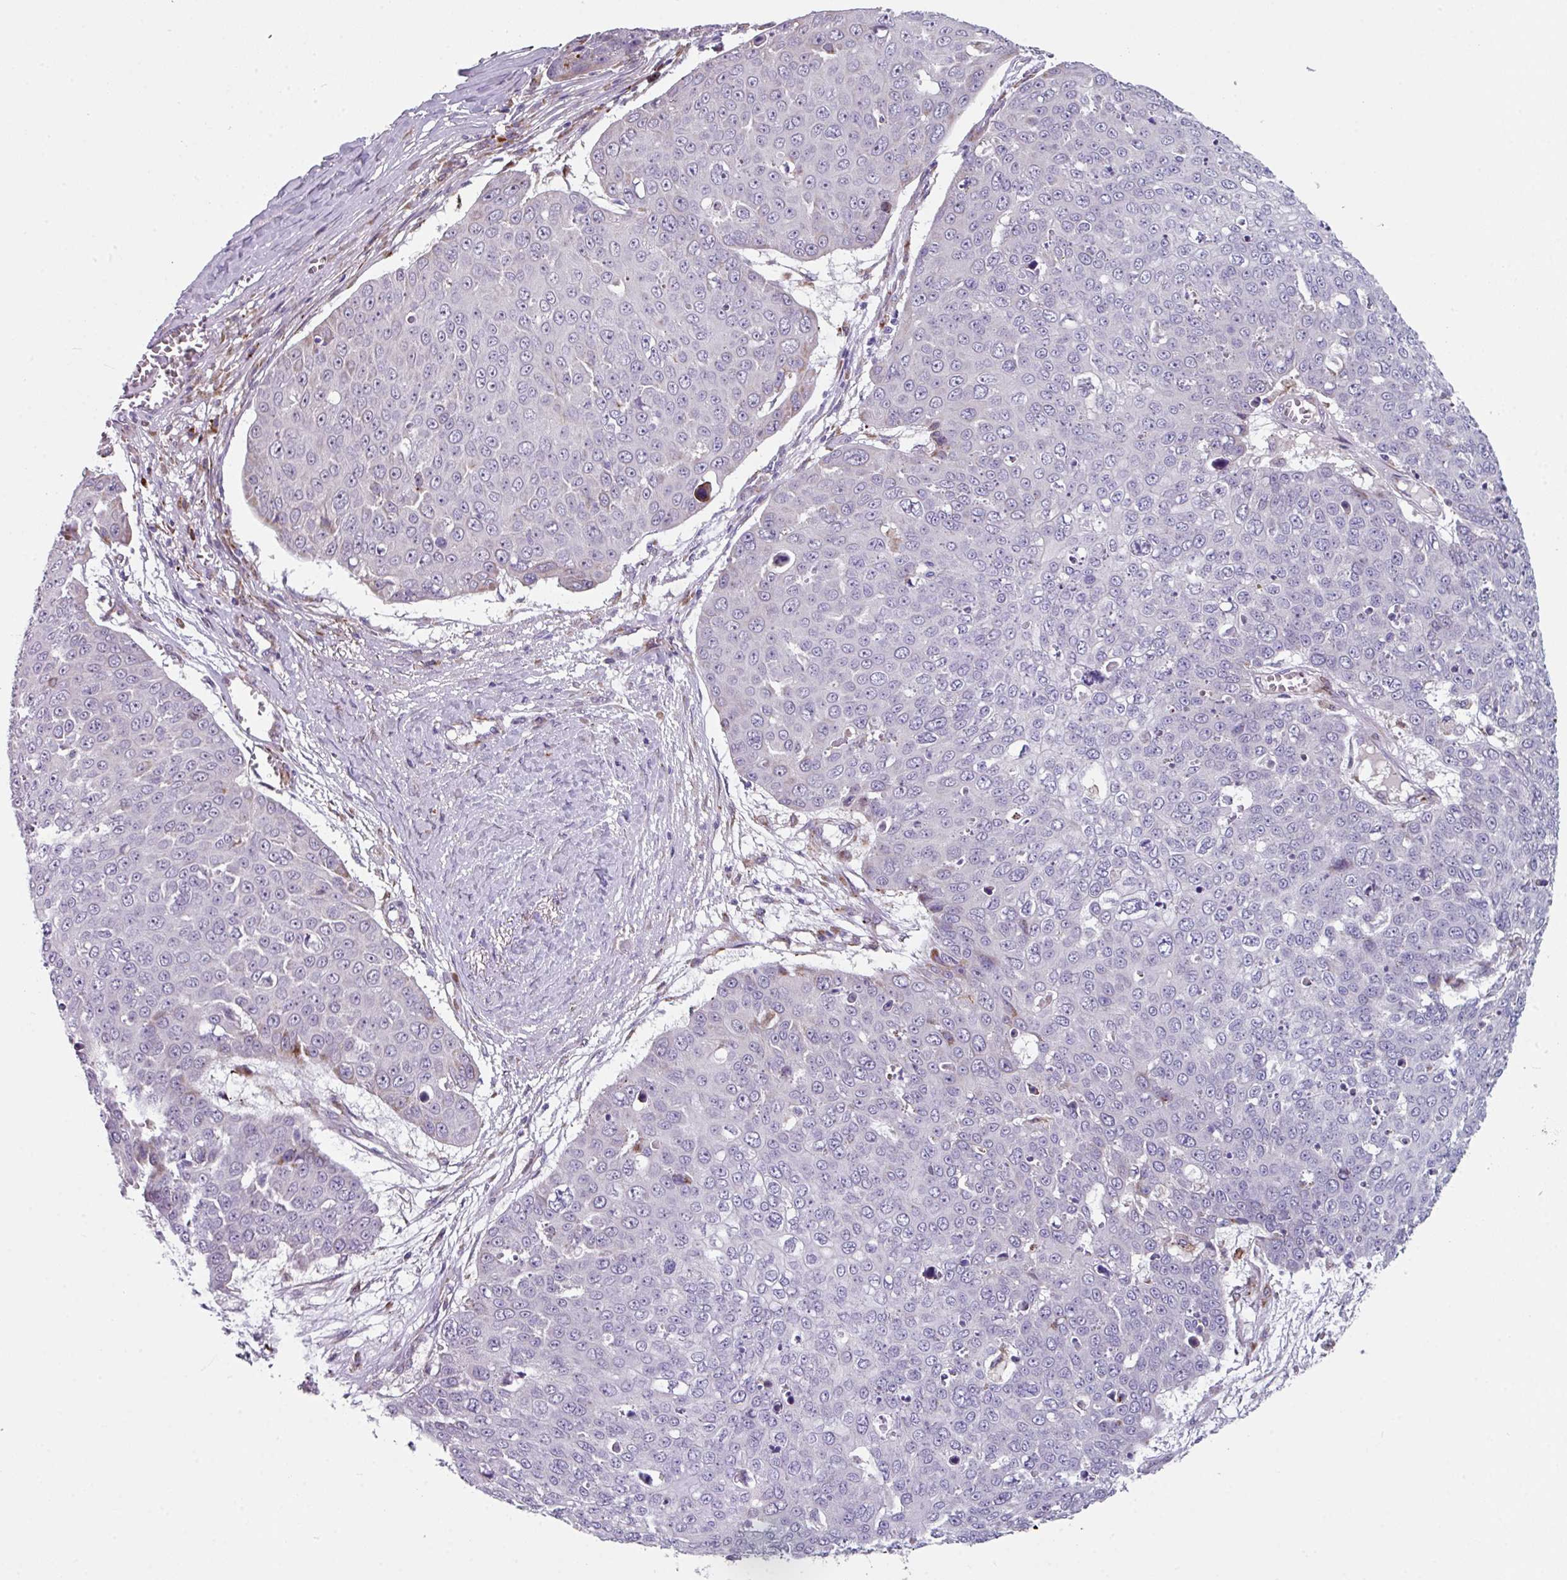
{"staining": {"intensity": "negative", "quantity": "none", "location": "none"}, "tissue": "skin cancer", "cell_type": "Tumor cells", "image_type": "cancer", "snomed": [{"axis": "morphology", "description": "Squamous cell carcinoma, NOS"}, {"axis": "topography", "description": "Skin"}], "caption": "Immunohistochemistry (IHC) of human skin cancer (squamous cell carcinoma) exhibits no positivity in tumor cells.", "gene": "BMS1", "patient": {"sex": "male", "age": 71}}